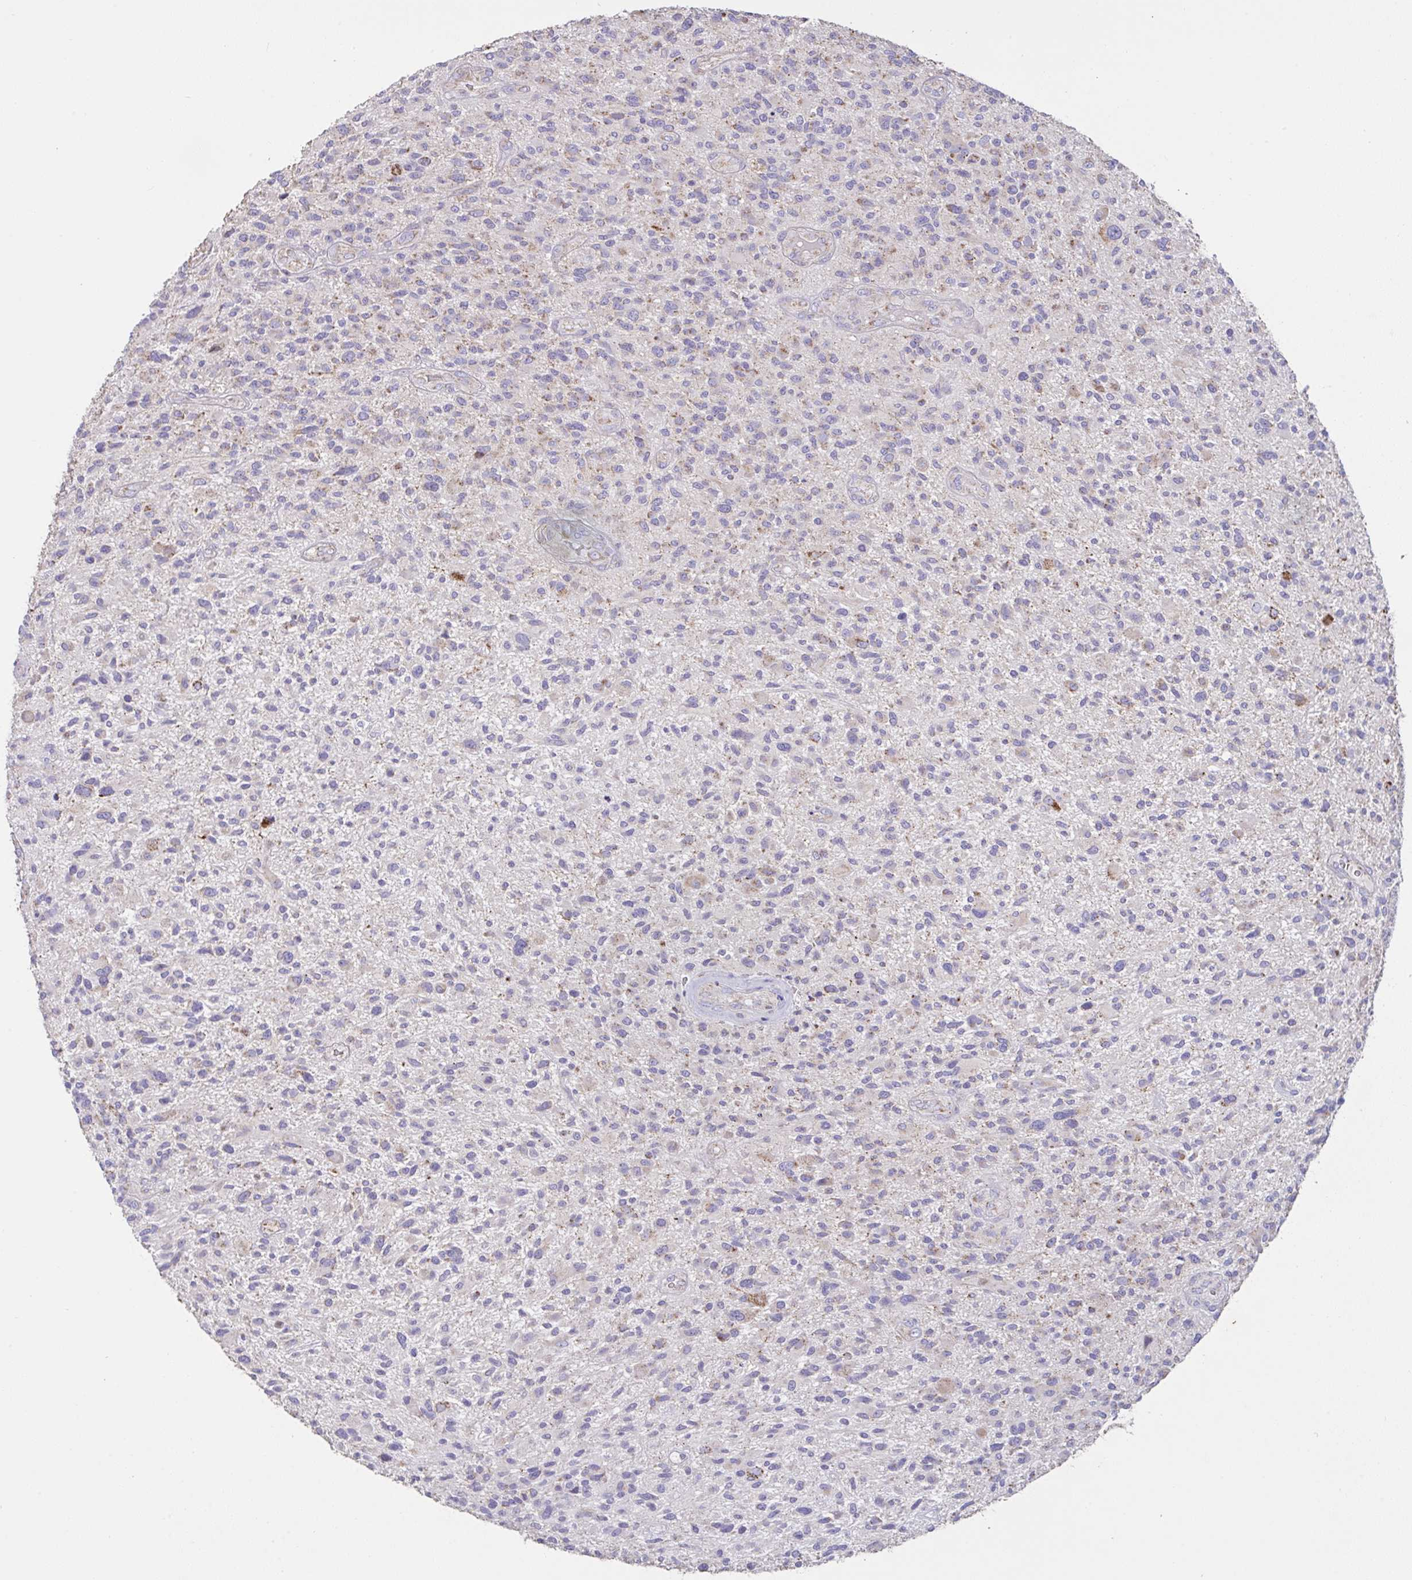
{"staining": {"intensity": "negative", "quantity": "none", "location": "none"}, "tissue": "glioma", "cell_type": "Tumor cells", "image_type": "cancer", "snomed": [{"axis": "morphology", "description": "Glioma, malignant, High grade"}, {"axis": "topography", "description": "Brain"}], "caption": "Immunohistochemical staining of glioma demonstrates no significant expression in tumor cells. The staining was performed using DAB to visualize the protein expression in brown, while the nuclei were stained in blue with hematoxylin (Magnification: 20x).", "gene": "DOK7", "patient": {"sex": "male", "age": 47}}